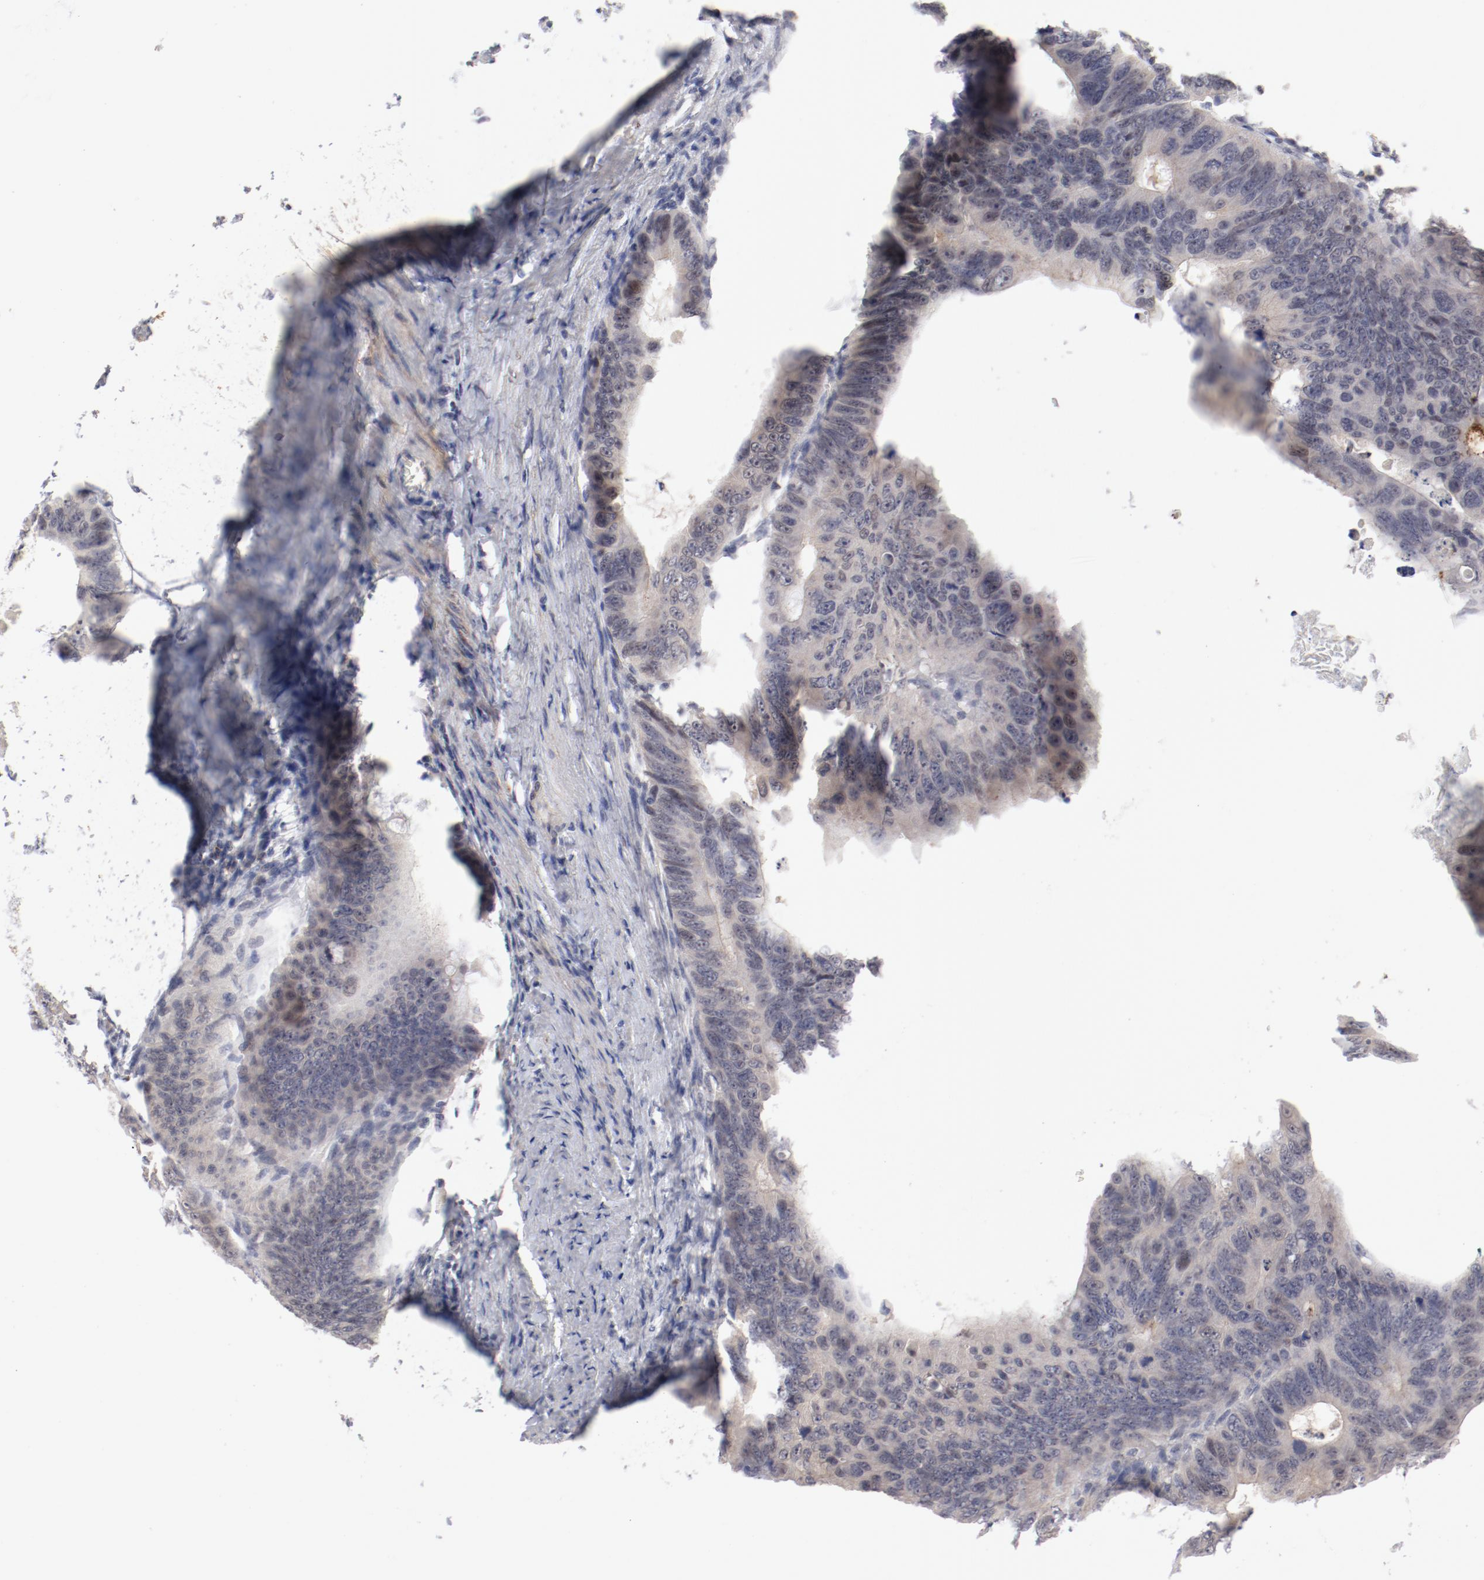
{"staining": {"intensity": "weak", "quantity": "<25%", "location": "cytoplasmic/membranous"}, "tissue": "colorectal cancer", "cell_type": "Tumor cells", "image_type": "cancer", "snomed": [{"axis": "morphology", "description": "Adenocarcinoma, NOS"}, {"axis": "topography", "description": "Colon"}], "caption": "Micrograph shows no protein positivity in tumor cells of colorectal cancer tissue. Brightfield microscopy of immunohistochemistry stained with DAB (brown) and hematoxylin (blue), captured at high magnification.", "gene": "SH3BGR", "patient": {"sex": "female", "age": 55}}